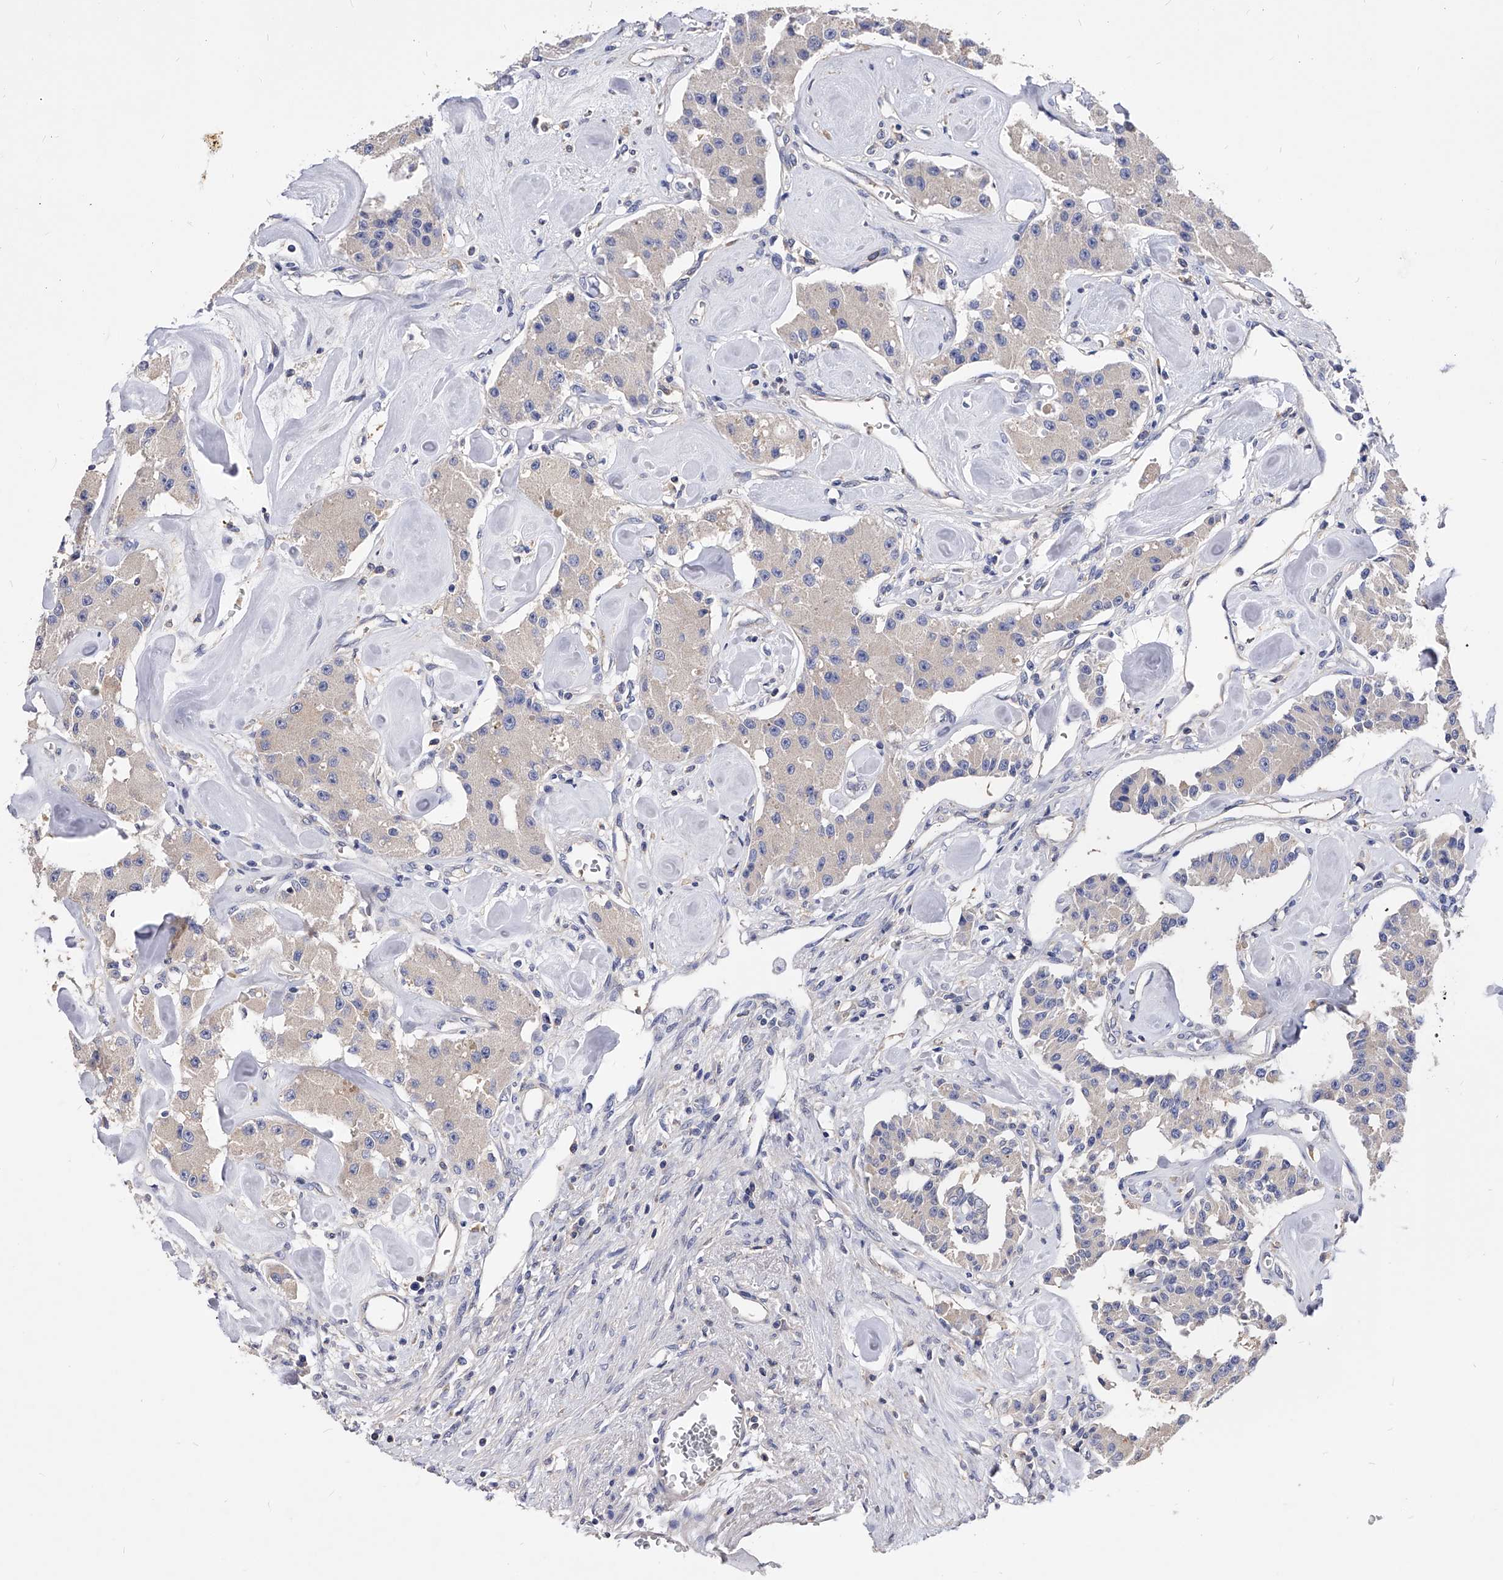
{"staining": {"intensity": "negative", "quantity": "none", "location": "none"}, "tissue": "carcinoid", "cell_type": "Tumor cells", "image_type": "cancer", "snomed": [{"axis": "morphology", "description": "Carcinoid, malignant, NOS"}, {"axis": "topography", "description": "Pancreas"}], "caption": "A micrograph of human carcinoid is negative for staining in tumor cells. (IHC, brightfield microscopy, high magnification).", "gene": "APEH", "patient": {"sex": "male", "age": 41}}